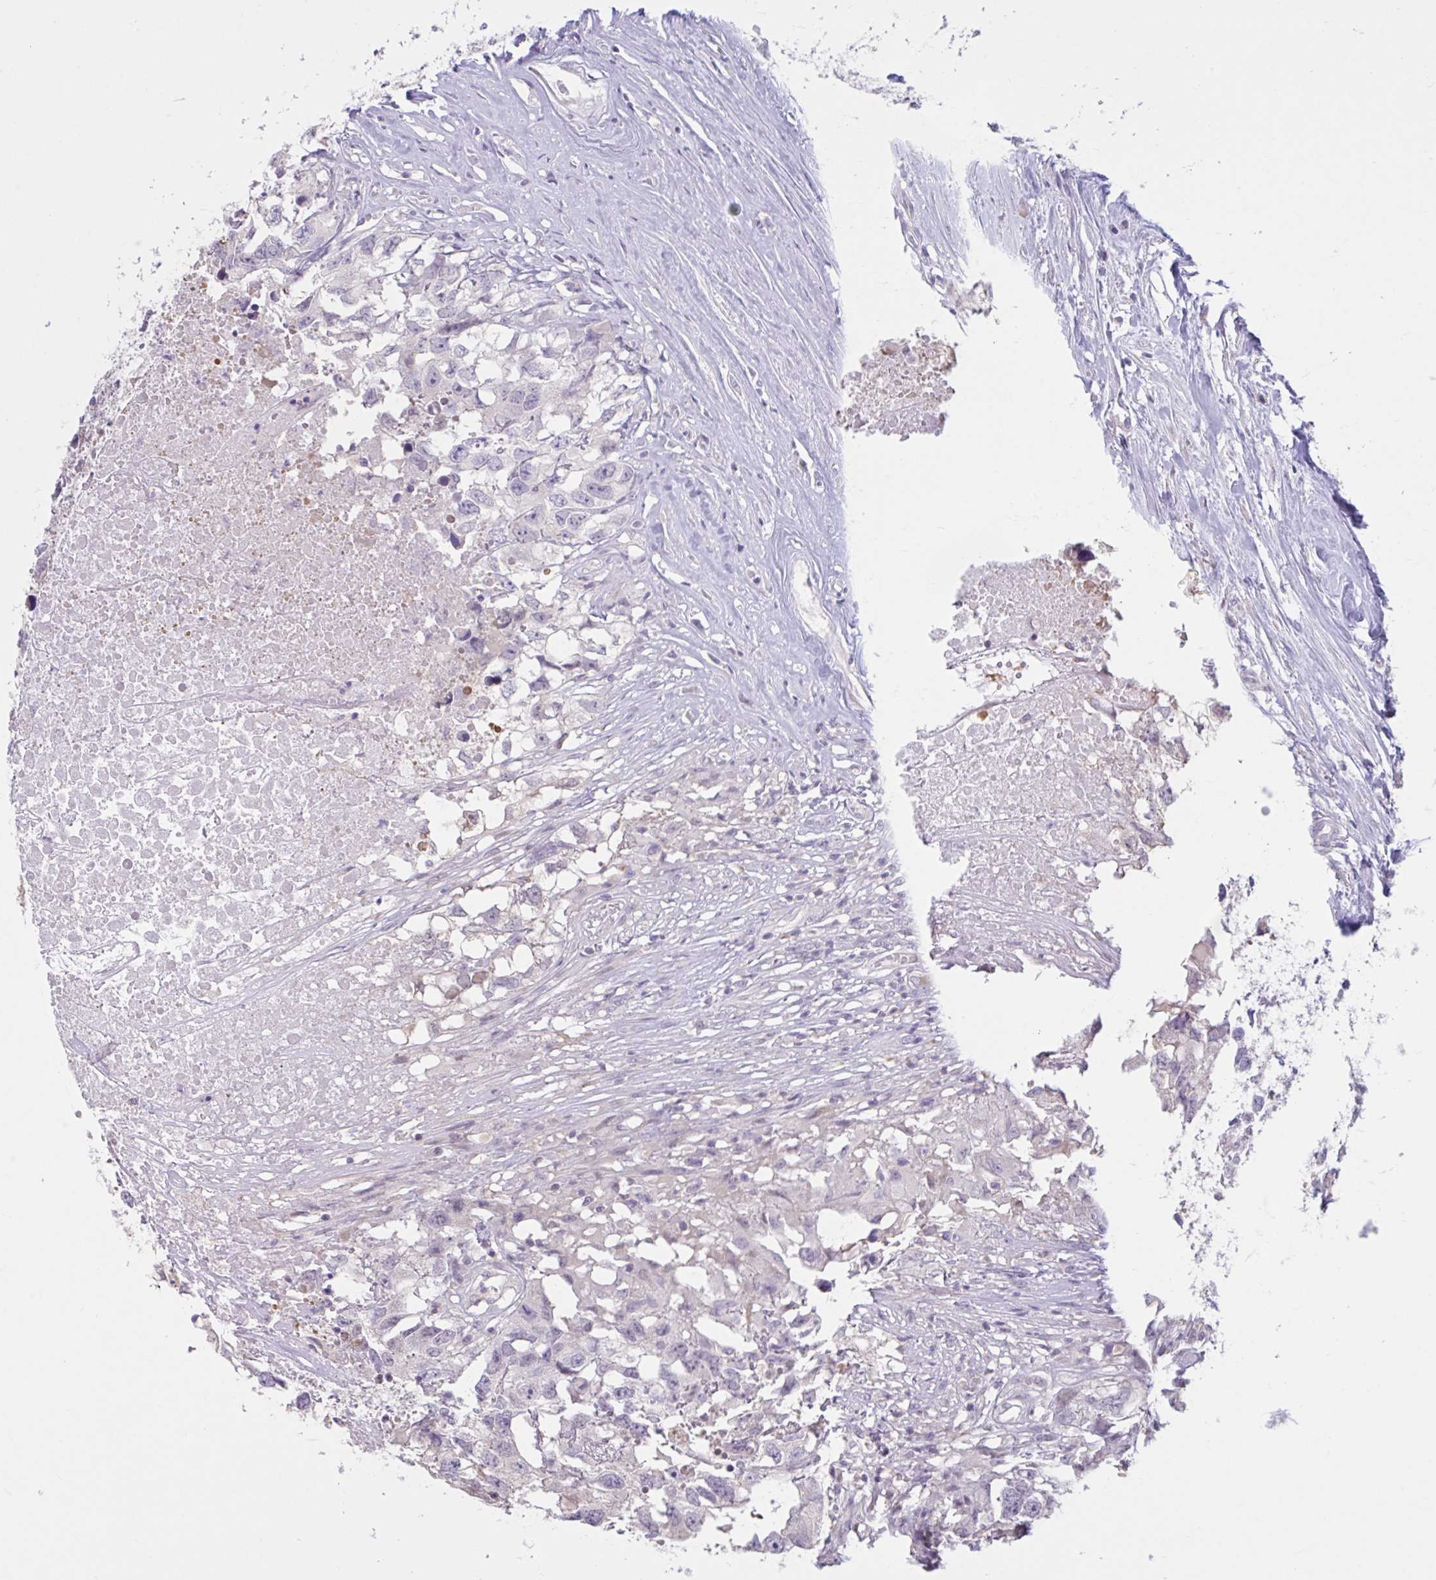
{"staining": {"intensity": "negative", "quantity": "none", "location": "none"}, "tissue": "testis cancer", "cell_type": "Tumor cells", "image_type": "cancer", "snomed": [{"axis": "morphology", "description": "Carcinoma, Embryonal, NOS"}, {"axis": "topography", "description": "Testis"}], "caption": "The micrograph exhibits no significant expression in tumor cells of testis cancer (embryonal carcinoma).", "gene": "CDH19", "patient": {"sex": "male", "age": 83}}